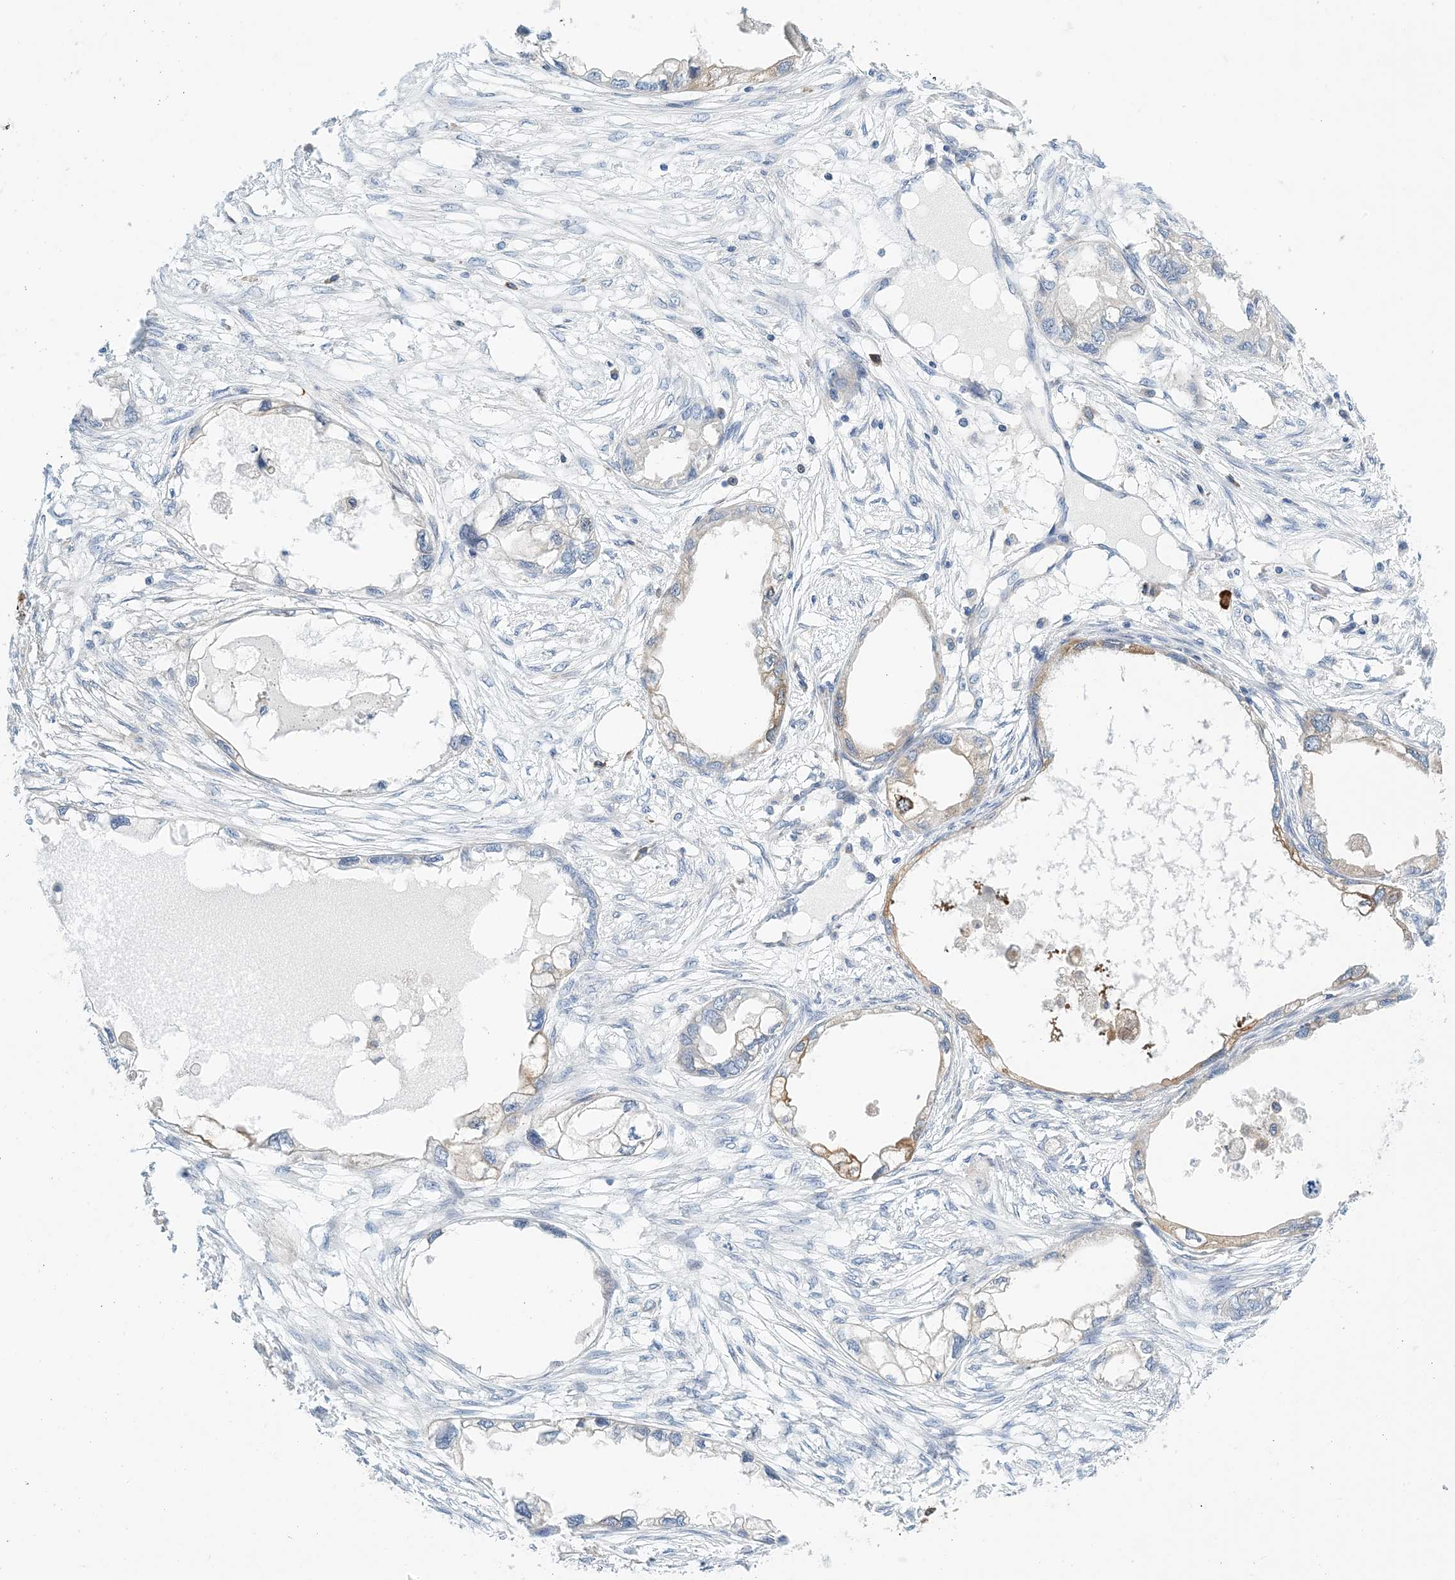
{"staining": {"intensity": "moderate", "quantity": "25%-75%", "location": "cytoplasmic/membranous"}, "tissue": "endometrial cancer", "cell_type": "Tumor cells", "image_type": "cancer", "snomed": [{"axis": "morphology", "description": "Adenocarcinoma, NOS"}, {"axis": "morphology", "description": "Adenocarcinoma, metastatic, NOS"}, {"axis": "topography", "description": "Adipose tissue"}, {"axis": "topography", "description": "Endometrium"}], "caption": "Endometrial cancer stained with a brown dye exhibits moderate cytoplasmic/membranous positive staining in about 25%-75% of tumor cells.", "gene": "PCDHA2", "patient": {"sex": "female", "age": 67}}